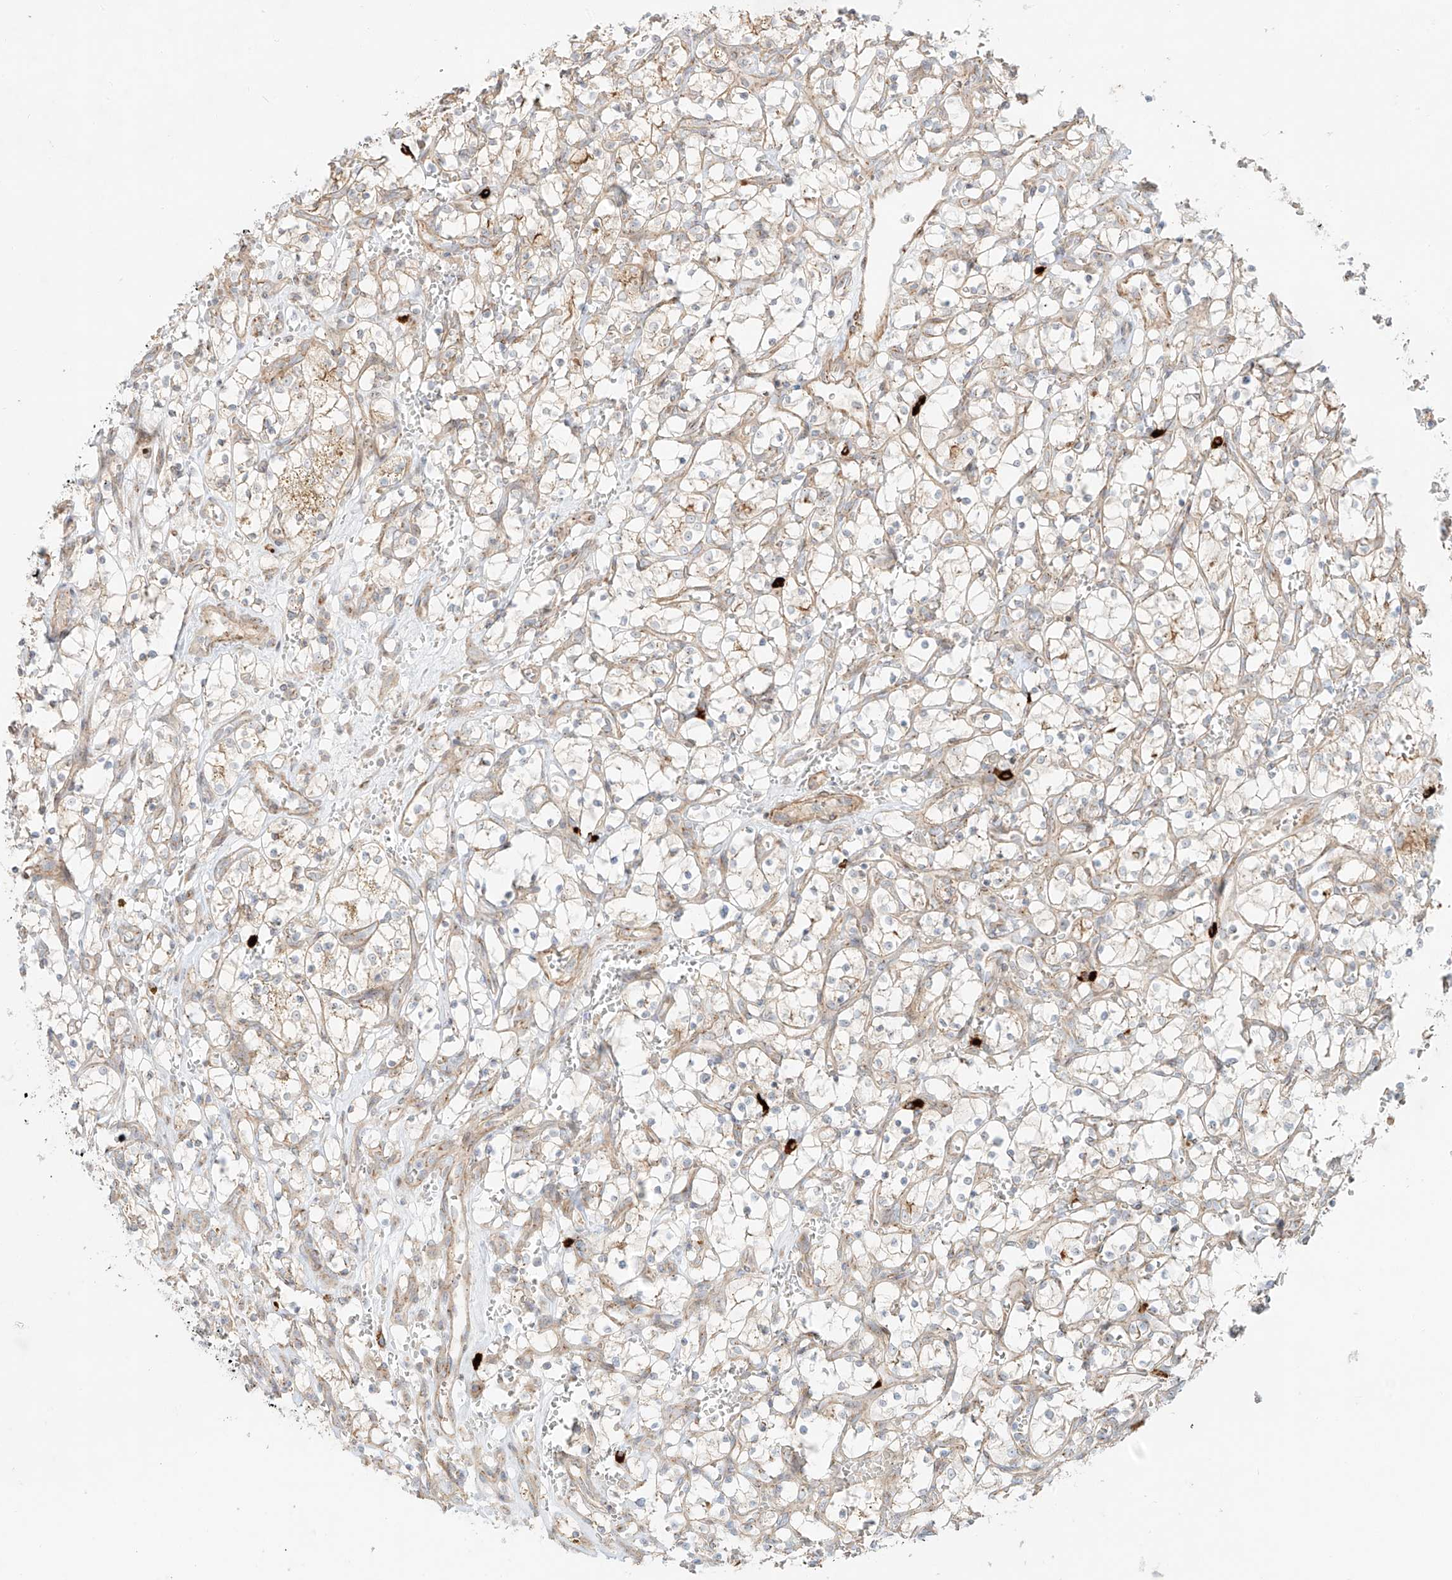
{"staining": {"intensity": "weak", "quantity": "<25%", "location": "cytoplasmic/membranous"}, "tissue": "renal cancer", "cell_type": "Tumor cells", "image_type": "cancer", "snomed": [{"axis": "morphology", "description": "Adenocarcinoma, NOS"}, {"axis": "topography", "description": "Kidney"}], "caption": "DAB (3,3'-diaminobenzidine) immunohistochemical staining of human adenocarcinoma (renal) exhibits no significant positivity in tumor cells.", "gene": "ZNF287", "patient": {"sex": "female", "age": 69}}